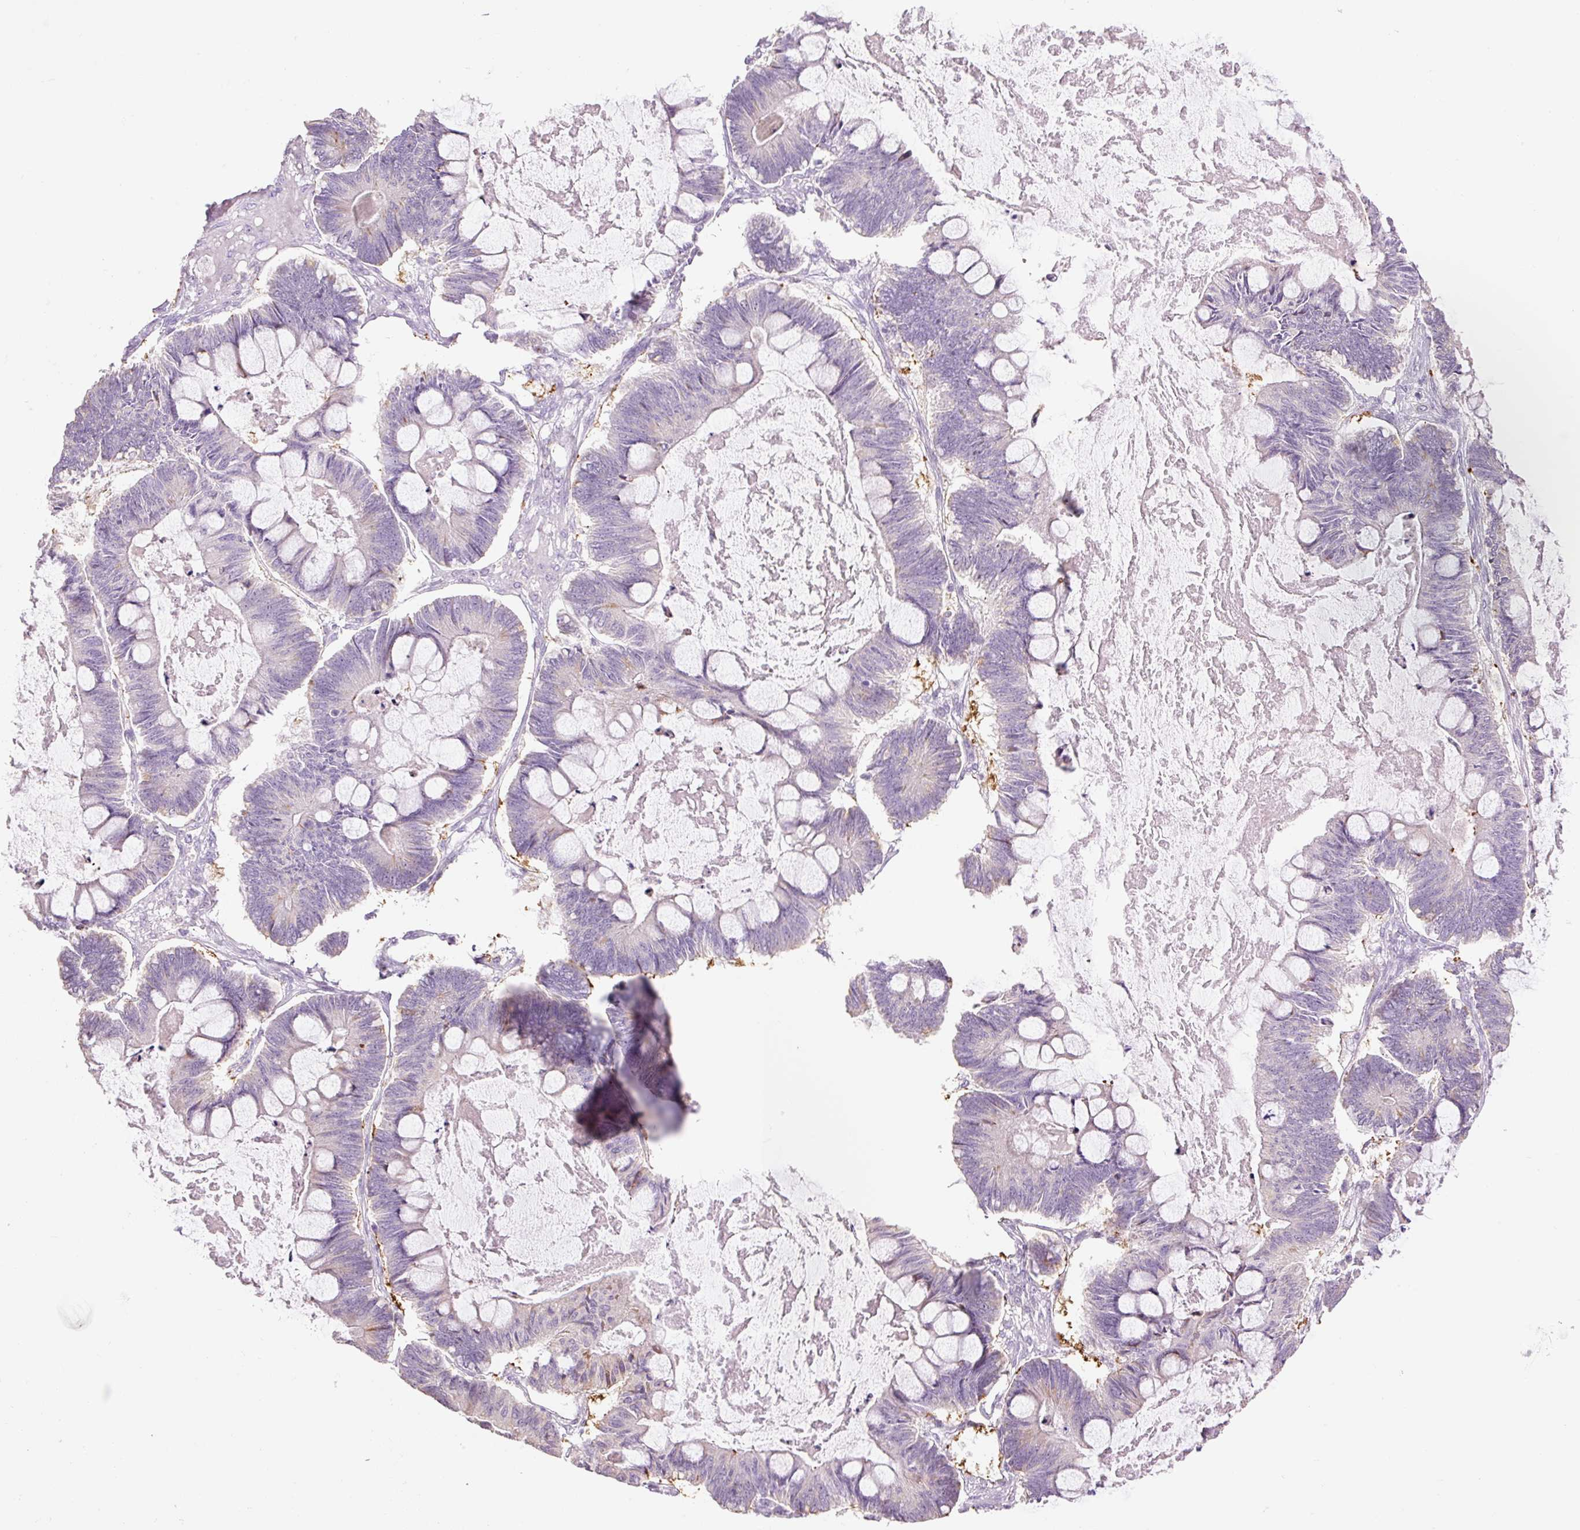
{"staining": {"intensity": "negative", "quantity": "none", "location": "none"}, "tissue": "ovarian cancer", "cell_type": "Tumor cells", "image_type": "cancer", "snomed": [{"axis": "morphology", "description": "Cystadenocarcinoma, mucinous, NOS"}, {"axis": "topography", "description": "Ovary"}], "caption": "High magnification brightfield microscopy of ovarian cancer (mucinous cystadenocarcinoma) stained with DAB (brown) and counterstained with hematoxylin (blue): tumor cells show no significant expression.", "gene": "HAX1", "patient": {"sex": "female", "age": 61}}